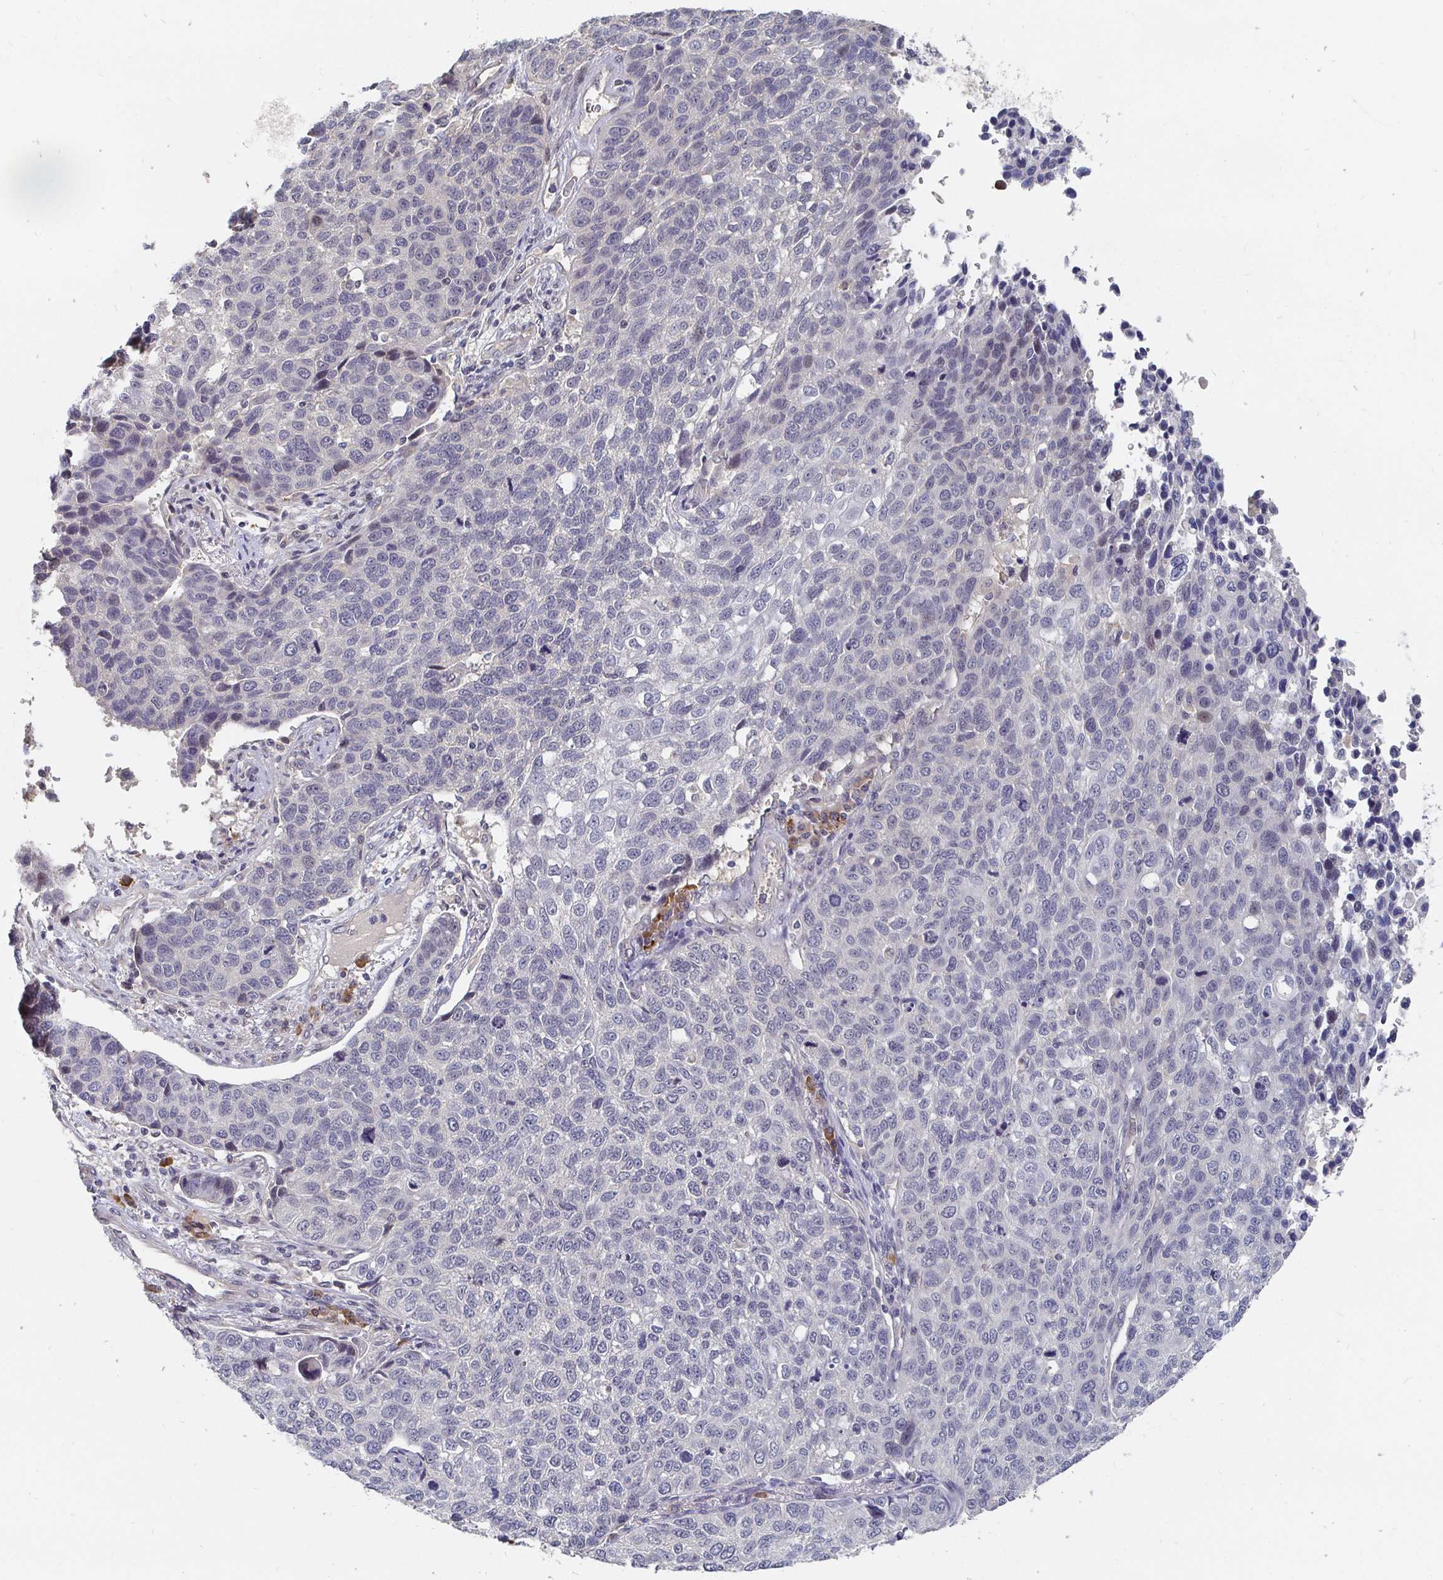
{"staining": {"intensity": "negative", "quantity": "none", "location": "none"}, "tissue": "lung cancer", "cell_type": "Tumor cells", "image_type": "cancer", "snomed": [{"axis": "morphology", "description": "Squamous cell carcinoma, NOS"}, {"axis": "topography", "description": "Lymph node"}, {"axis": "topography", "description": "Lung"}], "caption": "Lung squamous cell carcinoma was stained to show a protein in brown. There is no significant expression in tumor cells. (DAB immunohistochemistry visualized using brightfield microscopy, high magnification).", "gene": "MEIS1", "patient": {"sex": "male", "age": 61}}